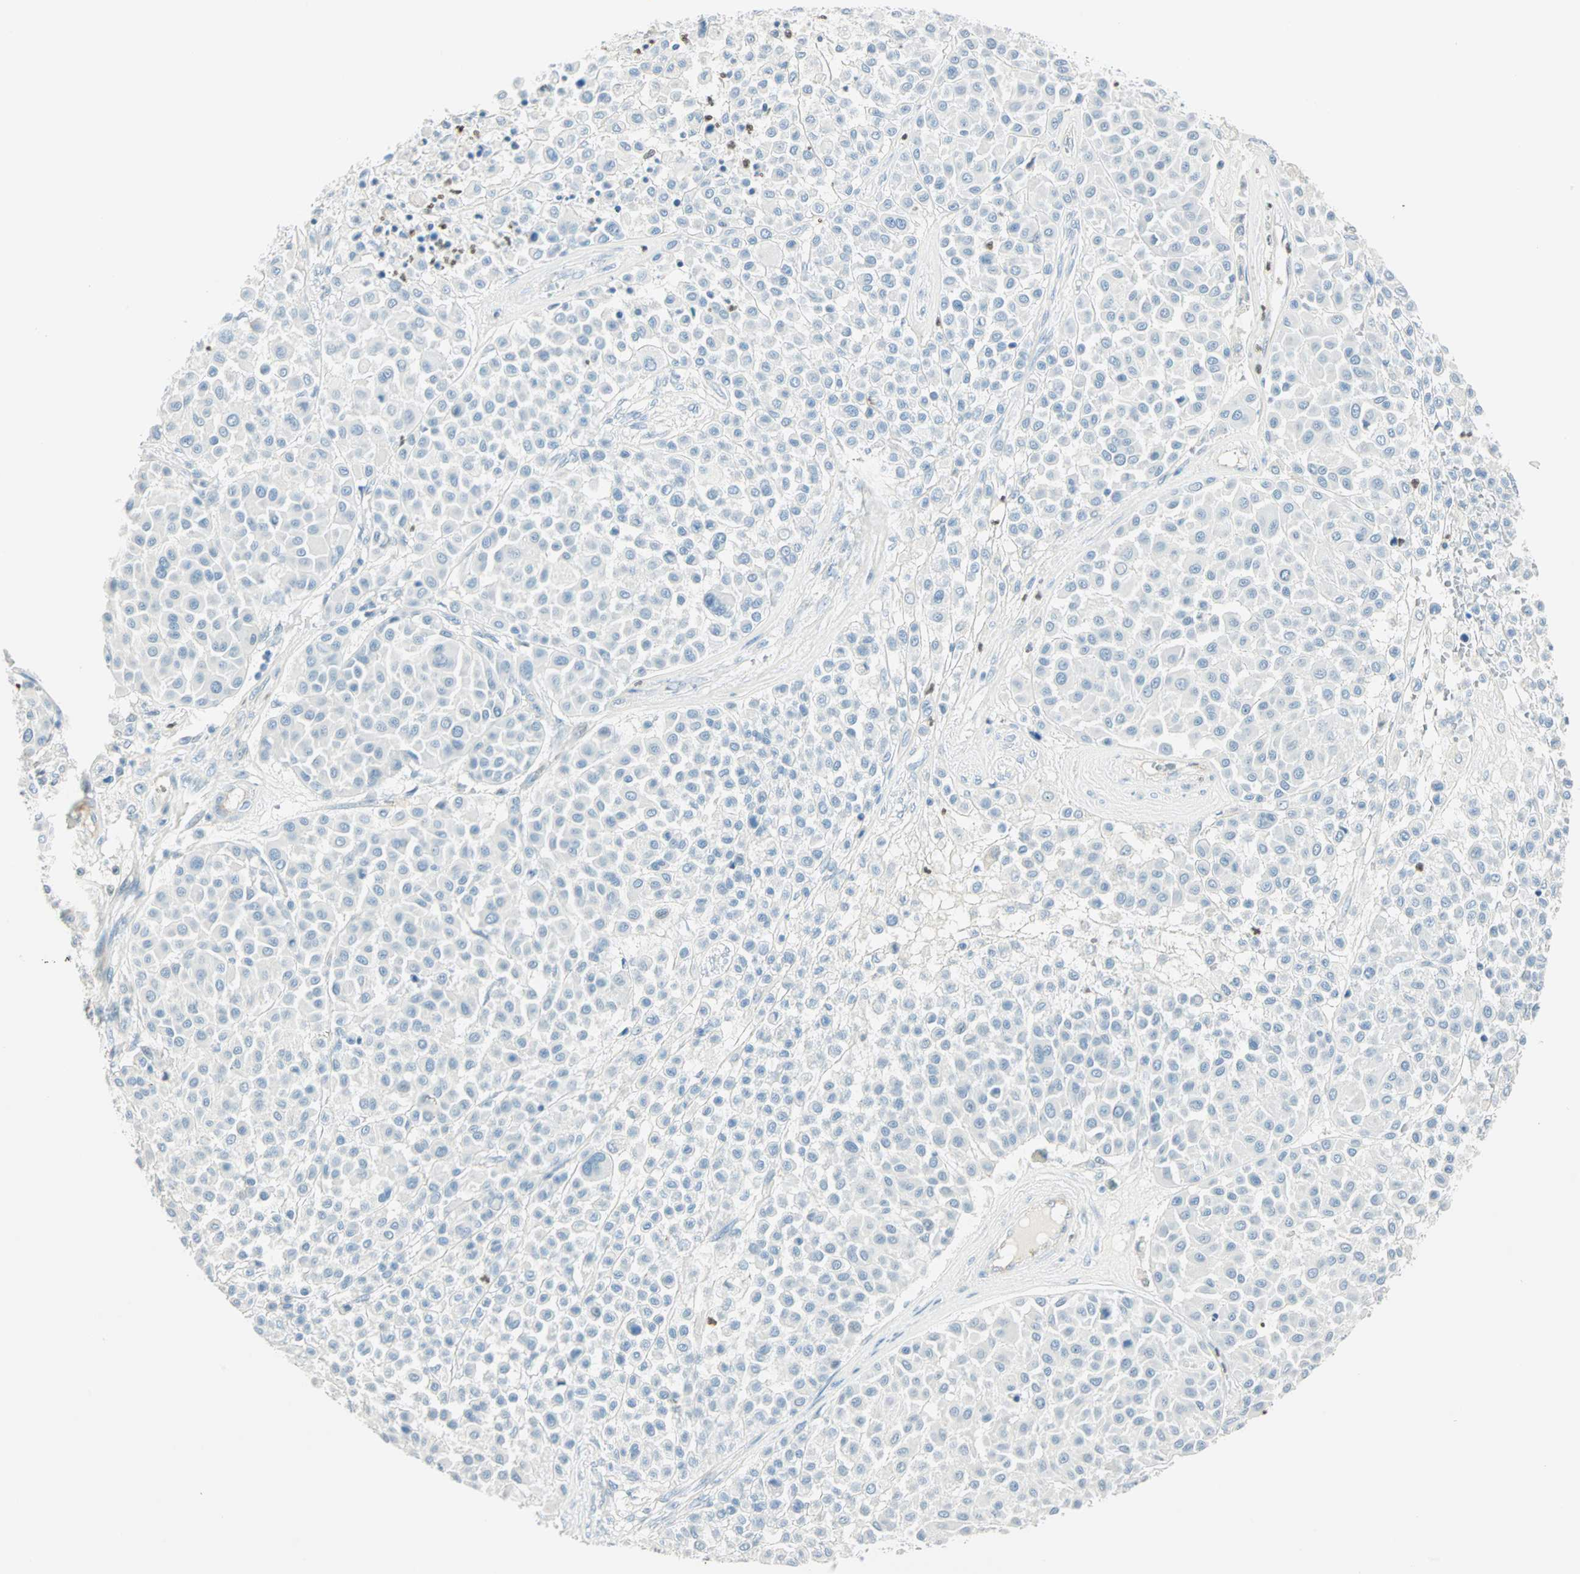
{"staining": {"intensity": "negative", "quantity": "none", "location": "none"}, "tissue": "melanoma", "cell_type": "Tumor cells", "image_type": "cancer", "snomed": [{"axis": "morphology", "description": "Malignant melanoma, Metastatic site"}, {"axis": "topography", "description": "Soft tissue"}], "caption": "This is an immunohistochemistry (IHC) histopathology image of human malignant melanoma (metastatic site). There is no staining in tumor cells.", "gene": "MLLT10", "patient": {"sex": "male", "age": 41}}